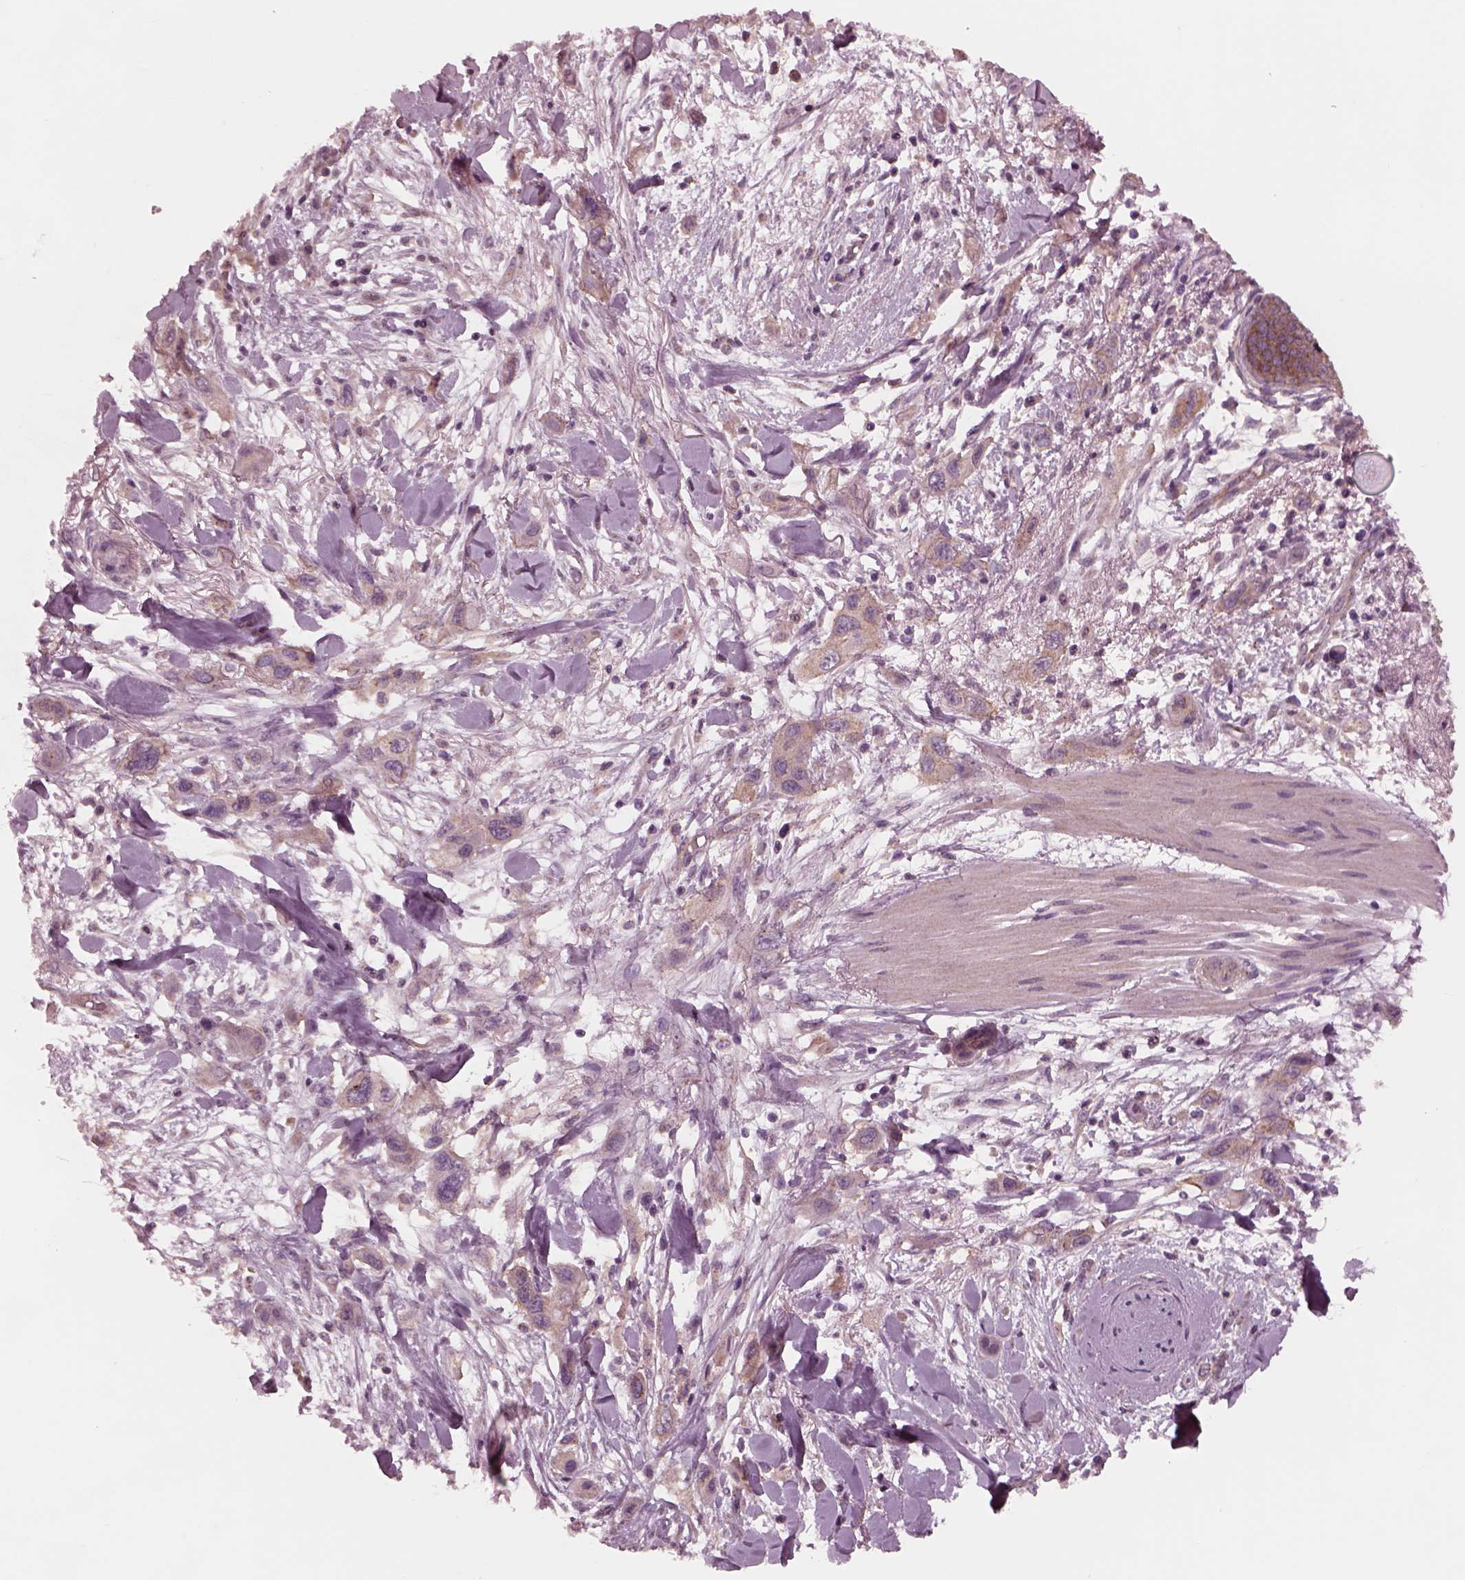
{"staining": {"intensity": "moderate", "quantity": ">75%", "location": "cytoplasmic/membranous"}, "tissue": "skin cancer", "cell_type": "Tumor cells", "image_type": "cancer", "snomed": [{"axis": "morphology", "description": "Squamous cell carcinoma, NOS"}, {"axis": "topography", "description": "Skin"}], "caption": "Protein analysis of skin cancer (squamous cell carcinoma) tissue reveals moderate cytoplasmic/membranous positivity in approximately >75% of tumor cells.", "gene": "TUBG1", "patient": {"sex": "male", "age": 79}}